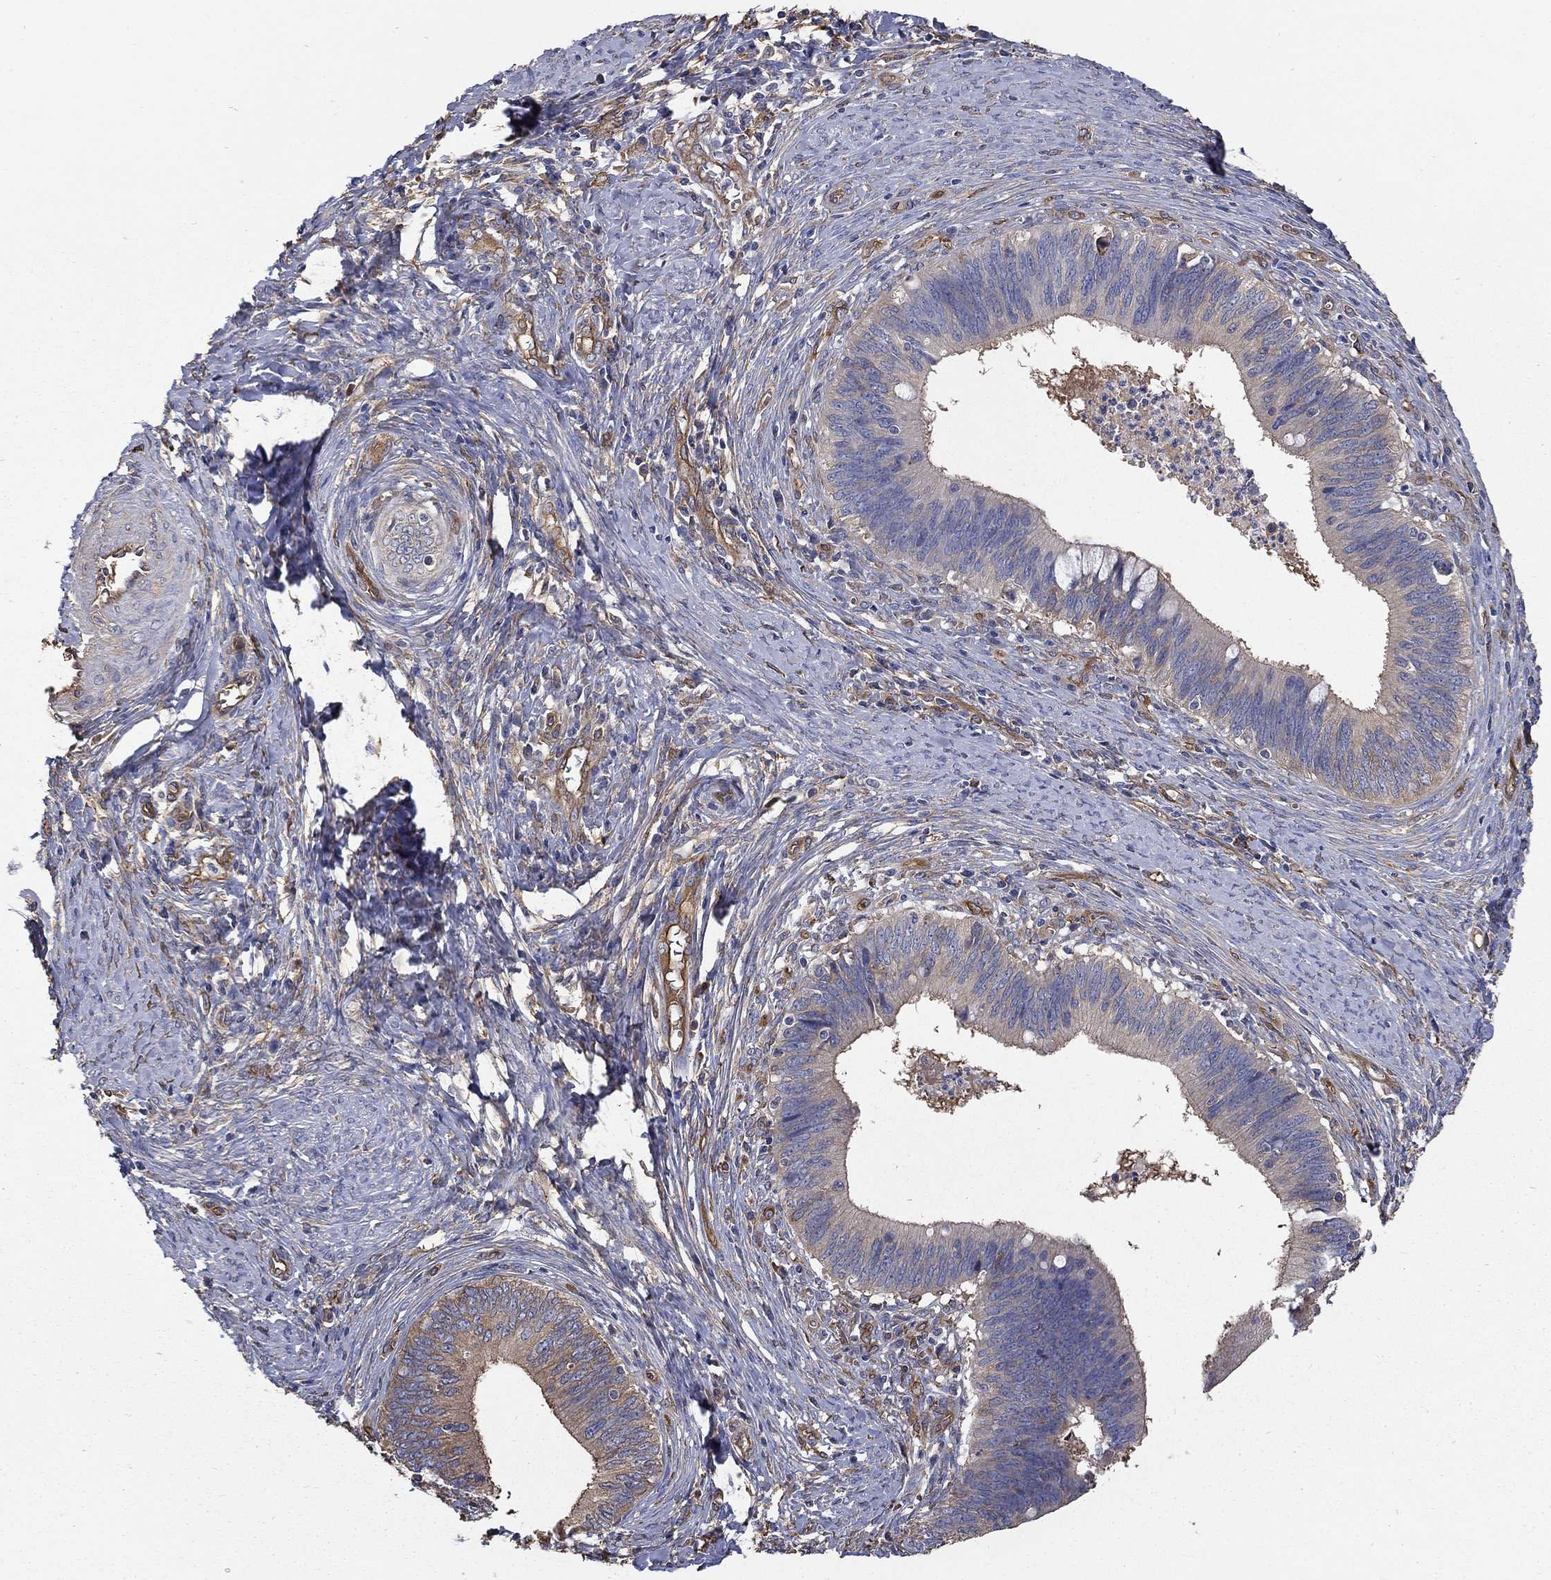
{"staining": {"intensity": "weak", "quantity": "<25%", "location": "cytoplasmic/membranous"}, "tissue": "cervical cancer", "cell_type": "Tumor cells", "image_type": "cancer", "snomed": [{"axis": "morphology", "description": "Adenocarcinoma, NOS"}, {"axis": "topography", "description": "Cervix"}], "caption": "Adenocarcinoma (cervical) was stained to show a protein in brown. There is no significant staining in tumor cells.", "gene": "DPYSL2", "patient": {"sex": "female", "age": 42}}